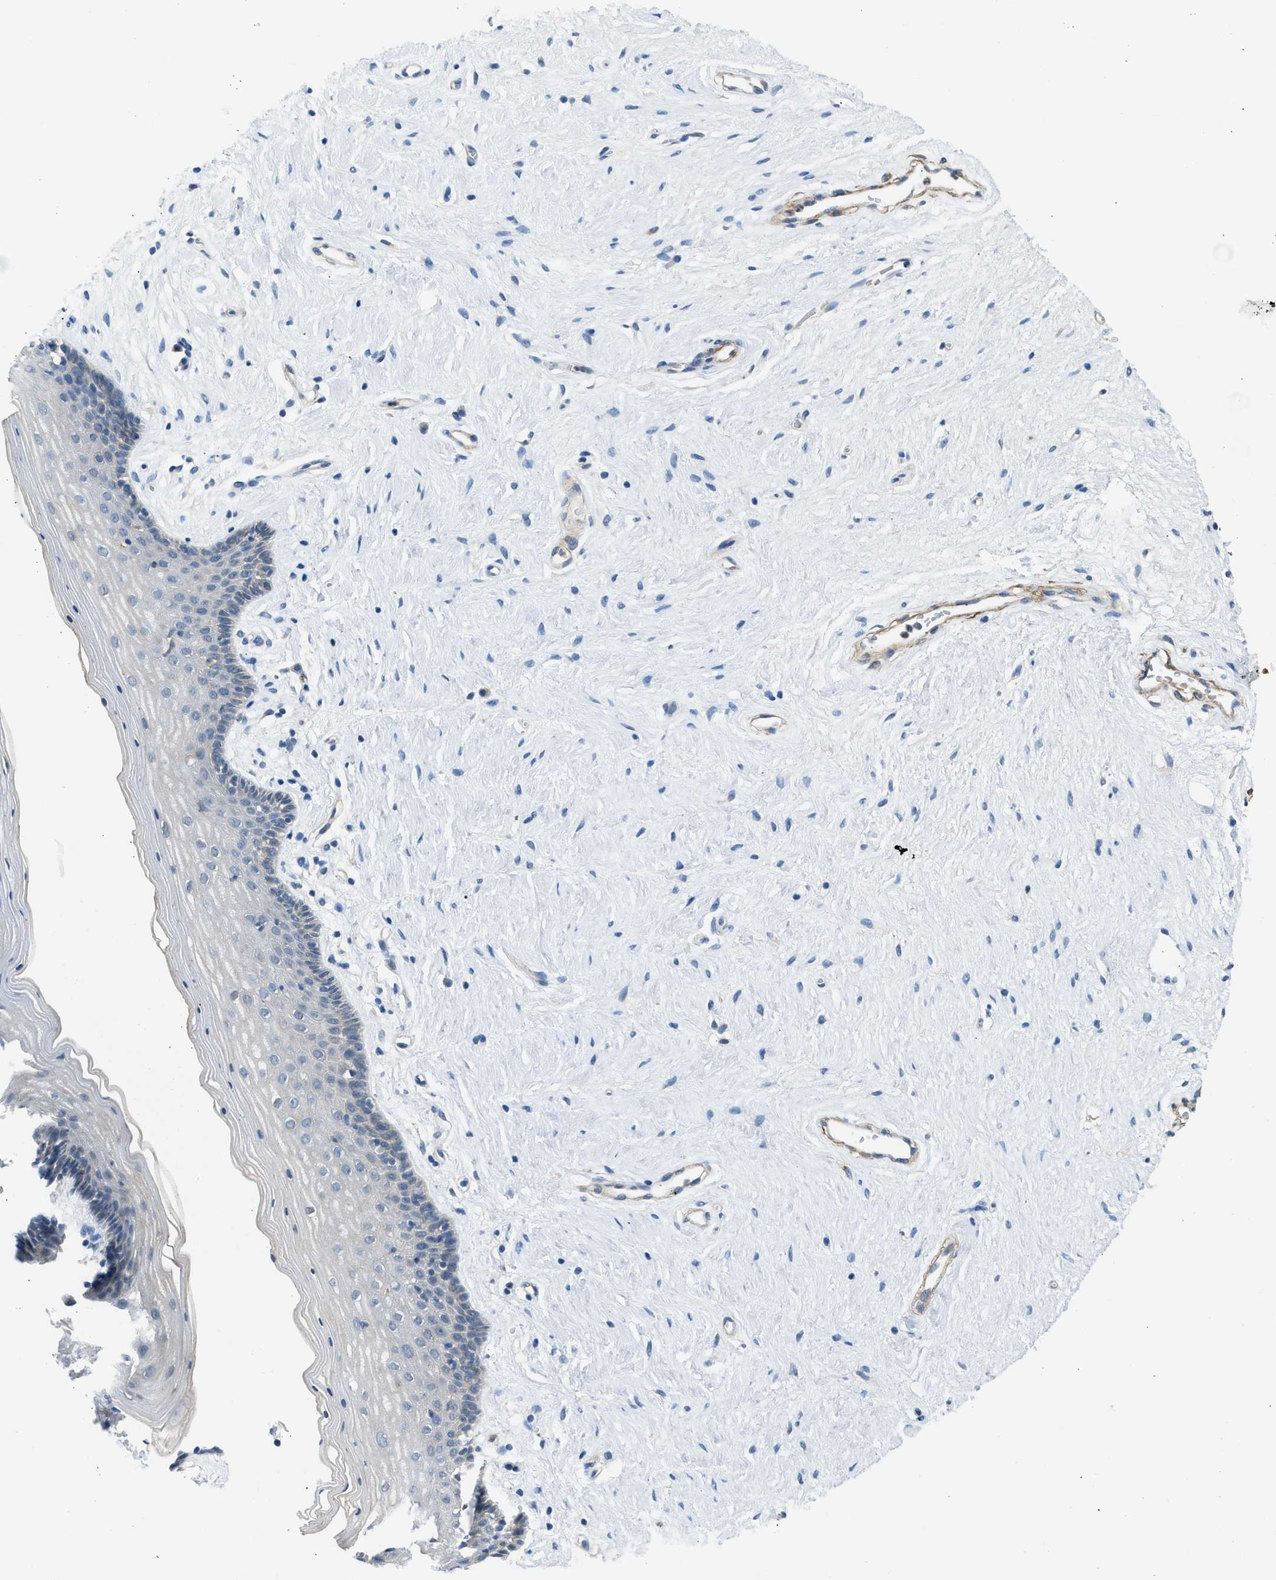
{"staining": {"intensity": "negative", "quantity": "none", "location": "none"}, "tissue": "vagina", "cell_type": "Squamous epithelial cells", "image_type": "normal", "snomed": [{"axis": "morphology", "description": "Normal tissue, NOS"}, {"axis": "topography", "description": "Vagina"}], "caption": "Immunohistochemistry (IHC) of normal vagina exhibits no positivity in squamous epithelial cells.", "gene": "PCNX3", "patient": {"sex": "female", "age": 44}}